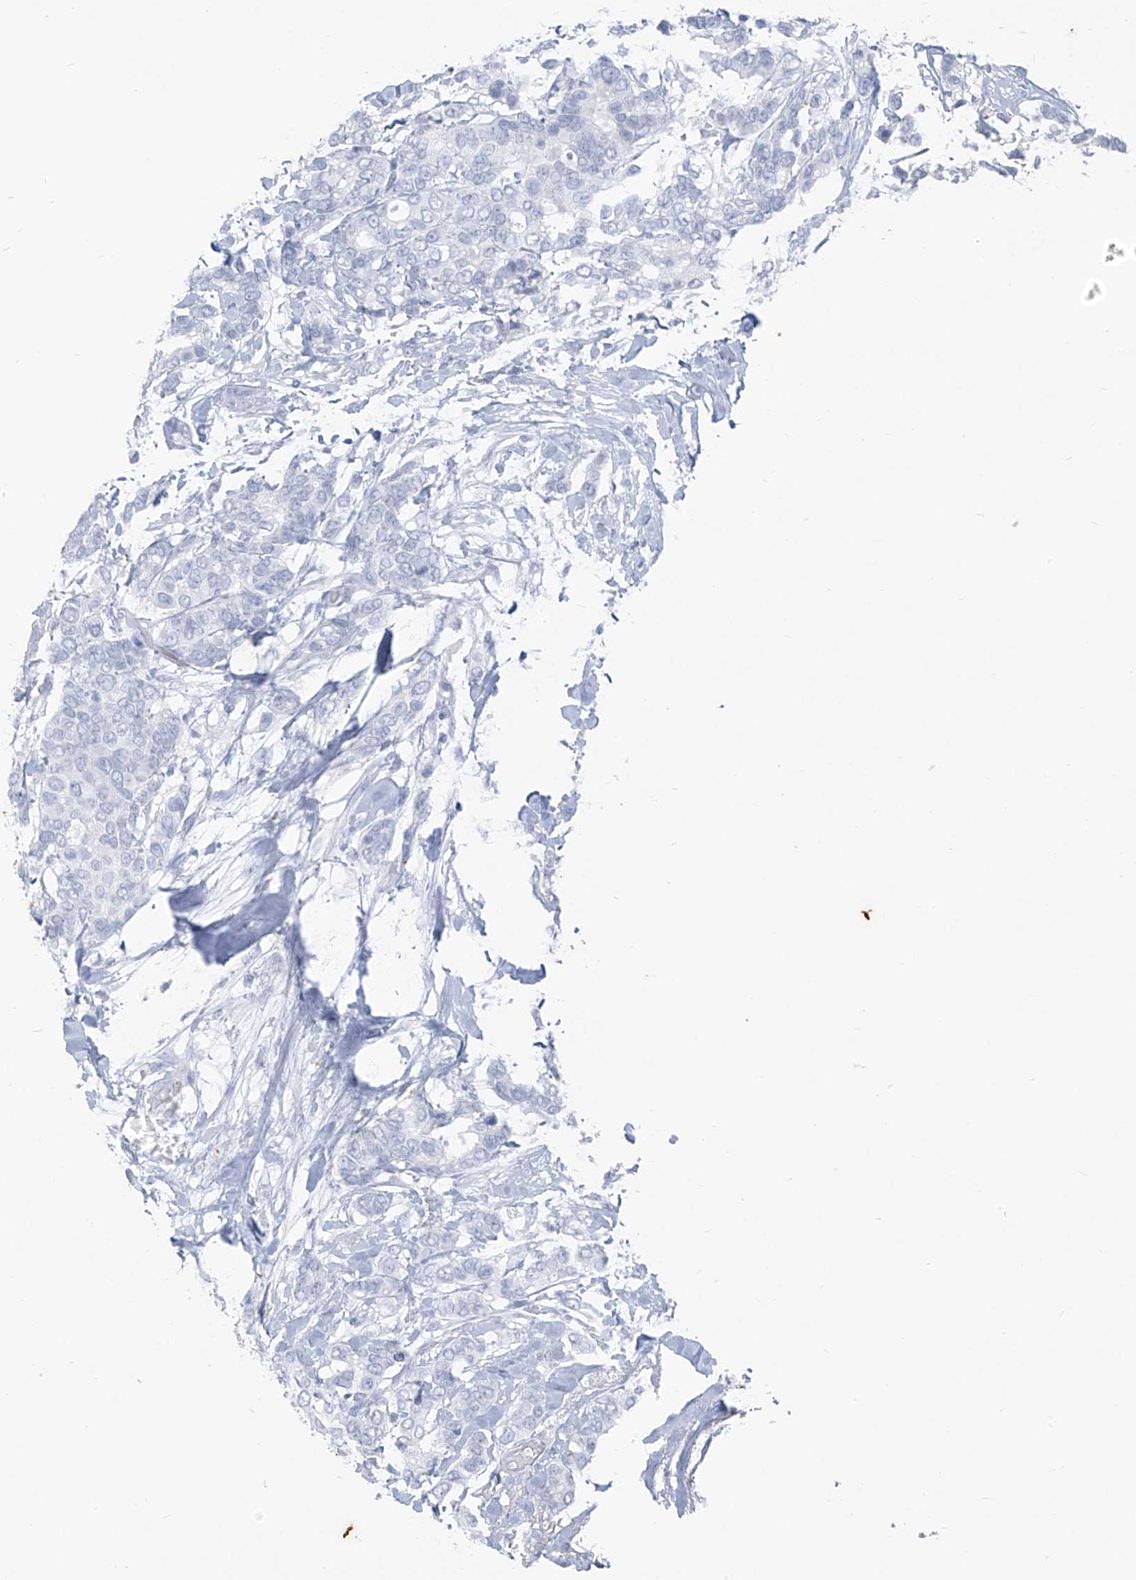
{"staining": {"intensity": "negative", "quantity": "none", "location": "none"}, "tissue": "breast cancer", "cell_type": "Tumor cells", "image_type": "cancer", "snomed": [{"axis": "morphology", "description": "Duct carcinoma"}, {"axis": "topography", "description": "Breast"}], "caption": "Tumor cells are negative for protein expression in human breast cancer (intraductal carcinoma).", "gene": "CX3CR1", "patient": {"sex": "female", "age": 87}}